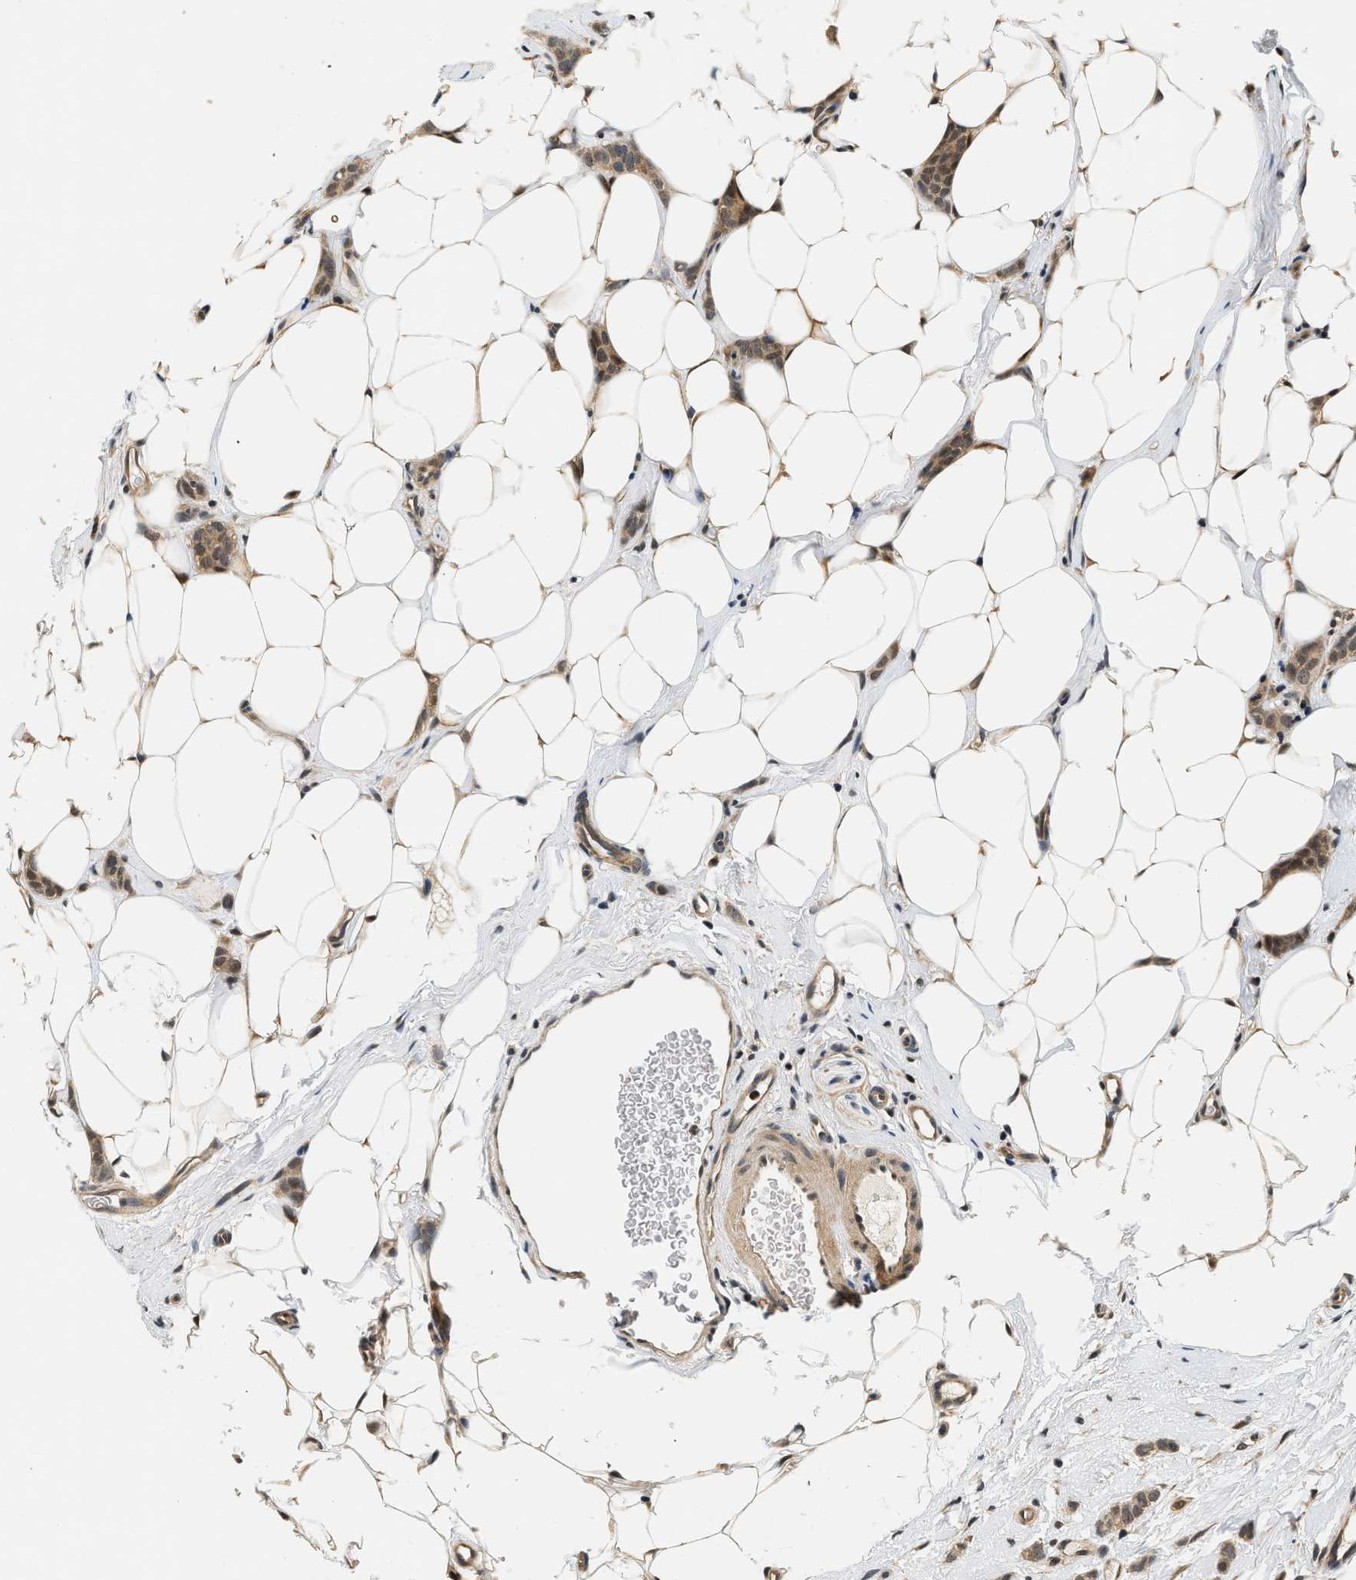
{"staining": {"intensity": "moderate", "quantity": ">75%", "location": "cytoplasmic/membranous,nuclear"}, "tissue": "breast cancer", "cell_type": "Tumor cells", "image_type": "cancer", "snomed": [{"axis": "morphology", "description": "Lobular carcinoma"}, {"axis": "topography", "description": "Skin"}, {"axis": "topography", "description": "Breast"}], "caption": "IHC (DAB (3,3'-diaminobenzidine)) staining of human breast cancer reveals moderate cytoplasmic/membranous and nuclear protein expression in about >75% of tumor cells. The protein is stained brown, and the nuclei are stained in blue (DAB IHC with brightfield microscopy, high magnification).", "gene": "PSMD3", "patient": {"sex": "female", "age": 46}}